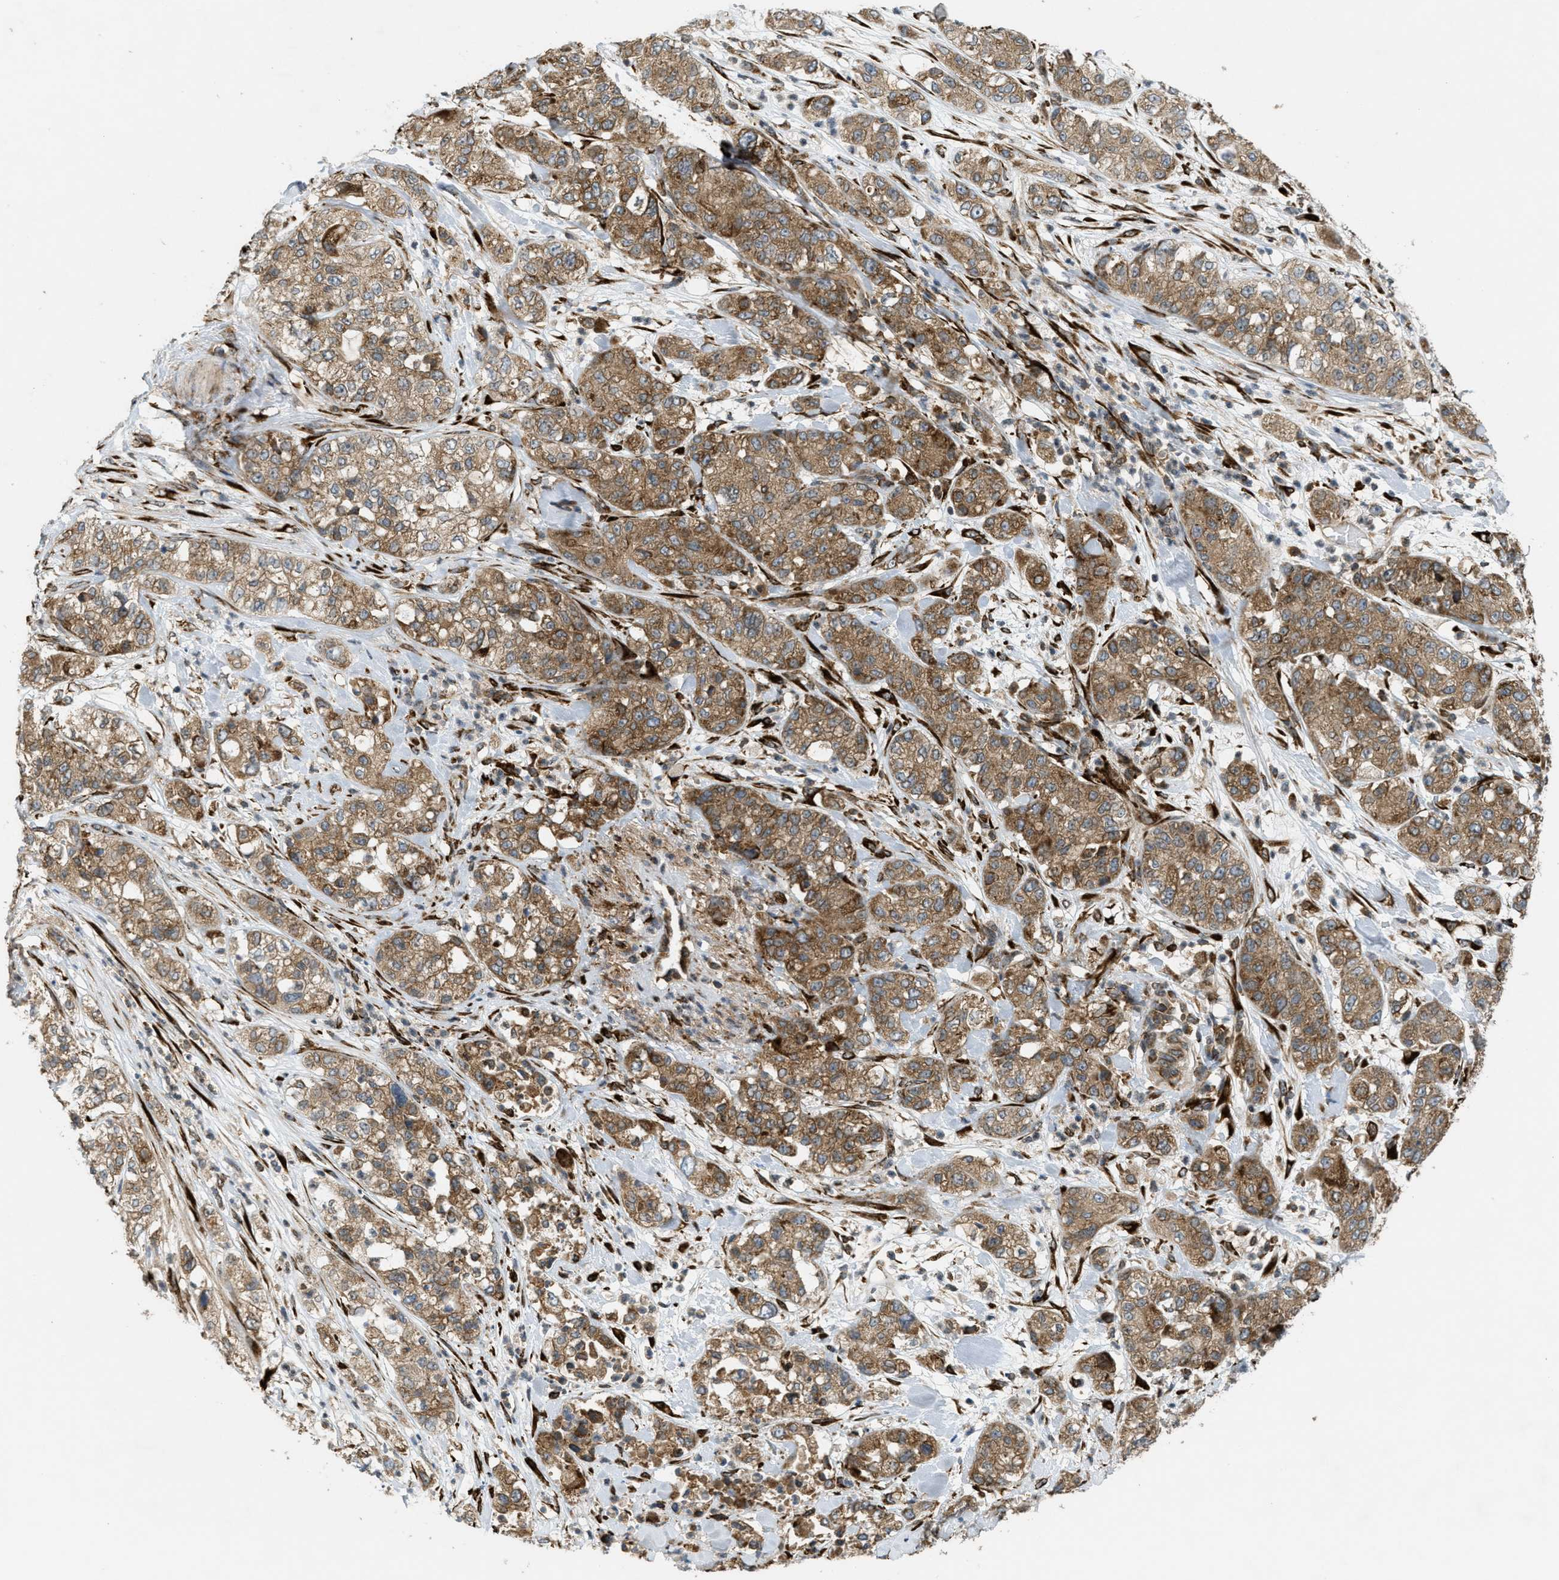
{"staining": {"intensity": "moderate", "quantity": ">75%", "location": "cytoplasmic/membranous"}, "tissue": "pancreatic cancer", "cell_type": "Tumor cells", "image_type": "cancer", "snomed": [{"axis": "morphology", "description": "Adenocarcinoma, NOS"}, {"axis": "topography", "description": "Pancreas"}], "caption": "IHC of adenocarcinoma (pancreatic) shows medium levels of moderate cytoplasmic/membranous expression in about >75% of tumor cells. Using DAB (brown) and hematoxylin (blue) stains, captured at high magnification using brightfield microscopy.", "gene": "PCDH18", "patient": {"sex": "female", "age": 78}}